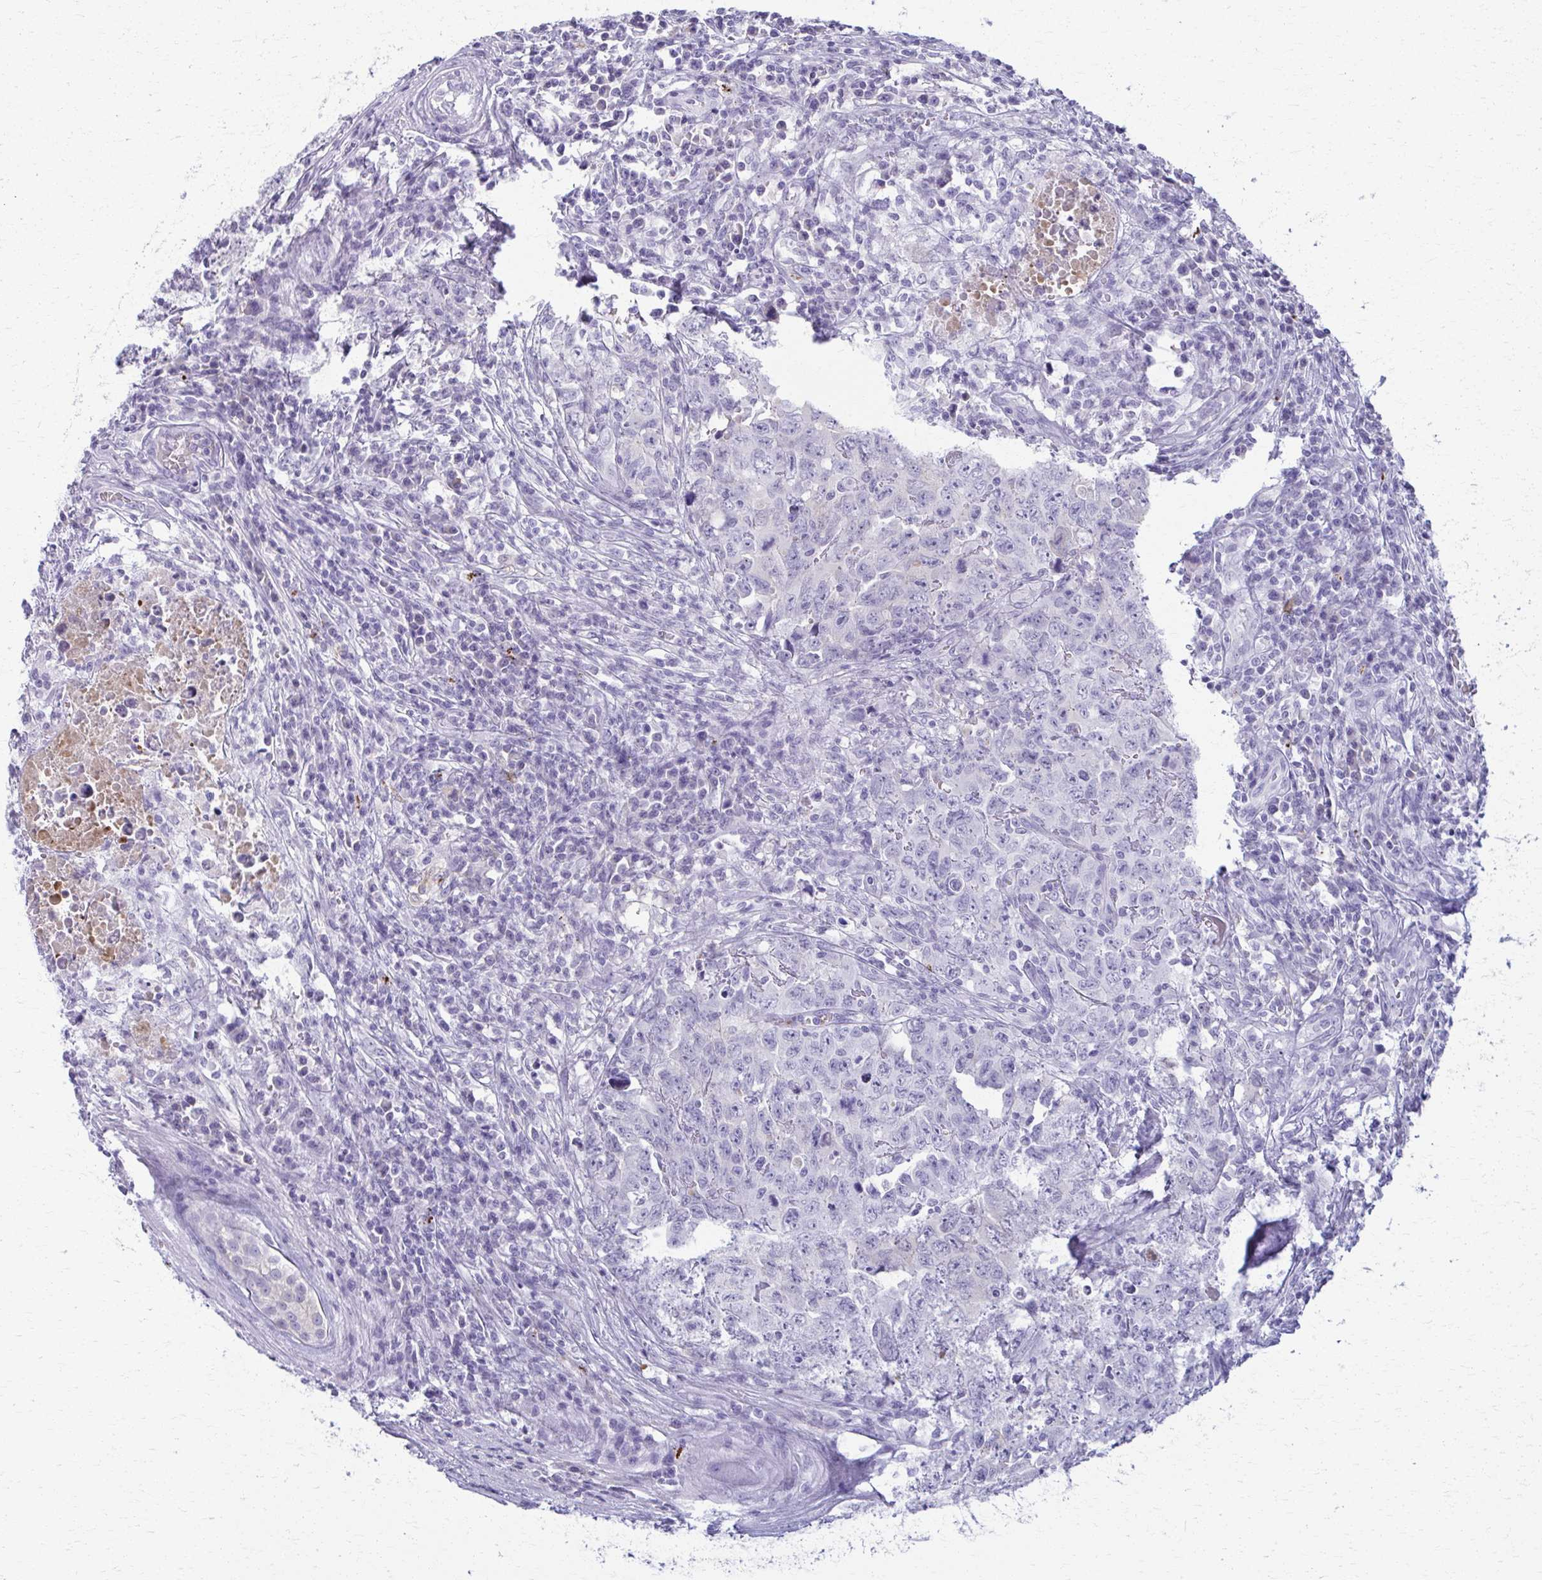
{"staining": {"intensity": "negative", "quantity": "none", "location": "none"}, "tissue": "testis cancer", "cell_type": "Tumor cells", "image_type": "cancer", "snomed": [{"axis": "morphology", "description": "Carcinoma, Embryonal, NOS"}, {"axis": "topography", "description": "Testis"}], "caption": "A high-resolution micrograph shows IHC staining of testis embryonal carcinoma, which exhibits no significant positivity in tumor cells.", "gene": "OR4M1", "patient": {"sex": "male", "age": 24}}